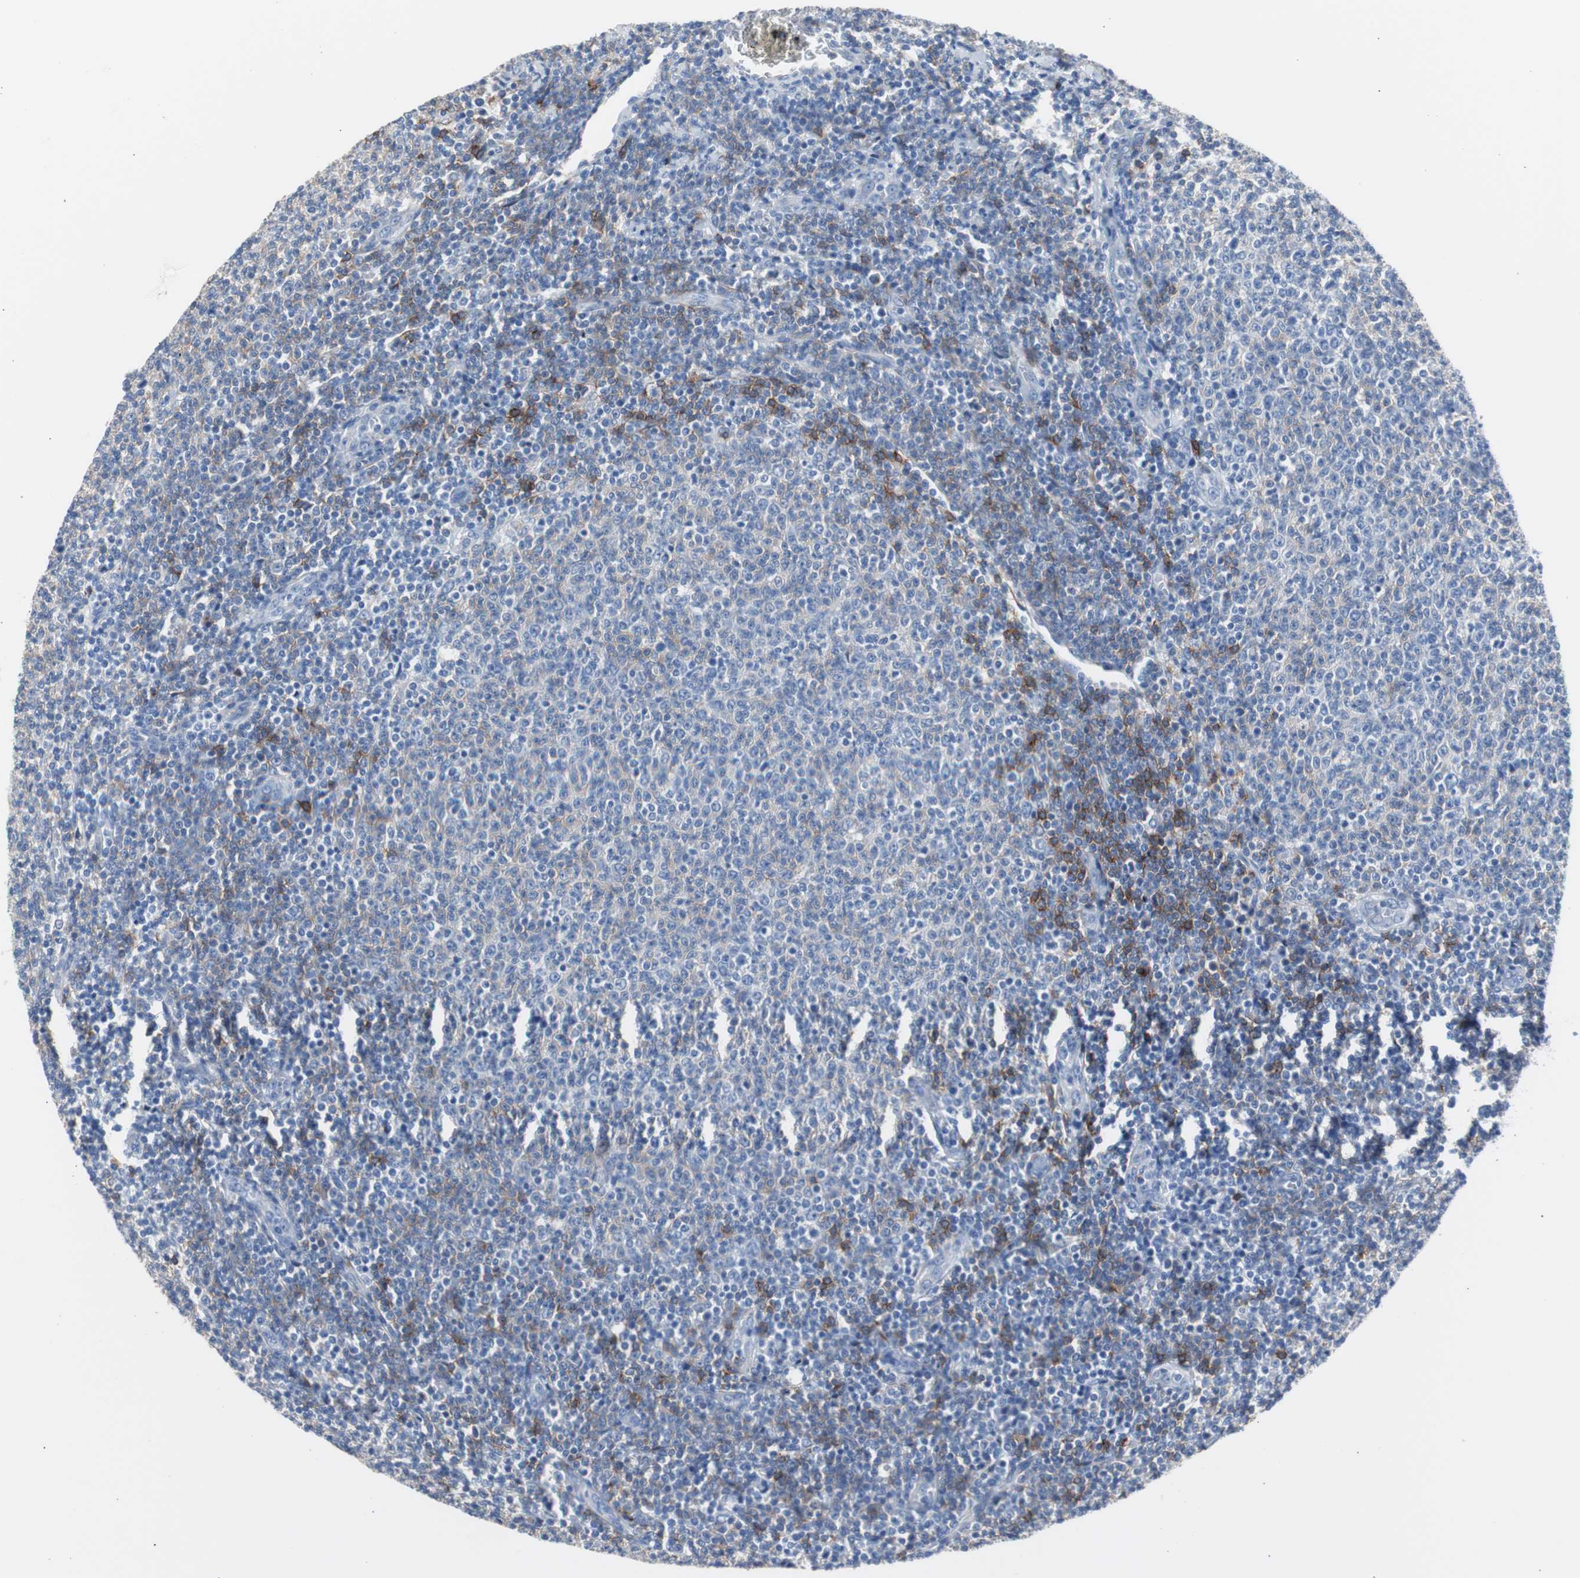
{"staining": {"intensity": "negative", "quantity": "none", "location": "none"}, "tissue": "lymphoma", "cell_type": "Tumor cells", "image_type": "cancer", "snomed": [{"axis": "morphology", "description": "Malignant lymphoma, non-Hodgkin's type, Low grade"}, {"axis": "topography", "description": "Lymph node"}], "caption": "The immunohistochemistry (IHC) photomicrograph has no significant expression in tumor cells of lymphoma tissue.", "gene": "FCGR2B", "patient": {"sex": "male", "age": 66}}